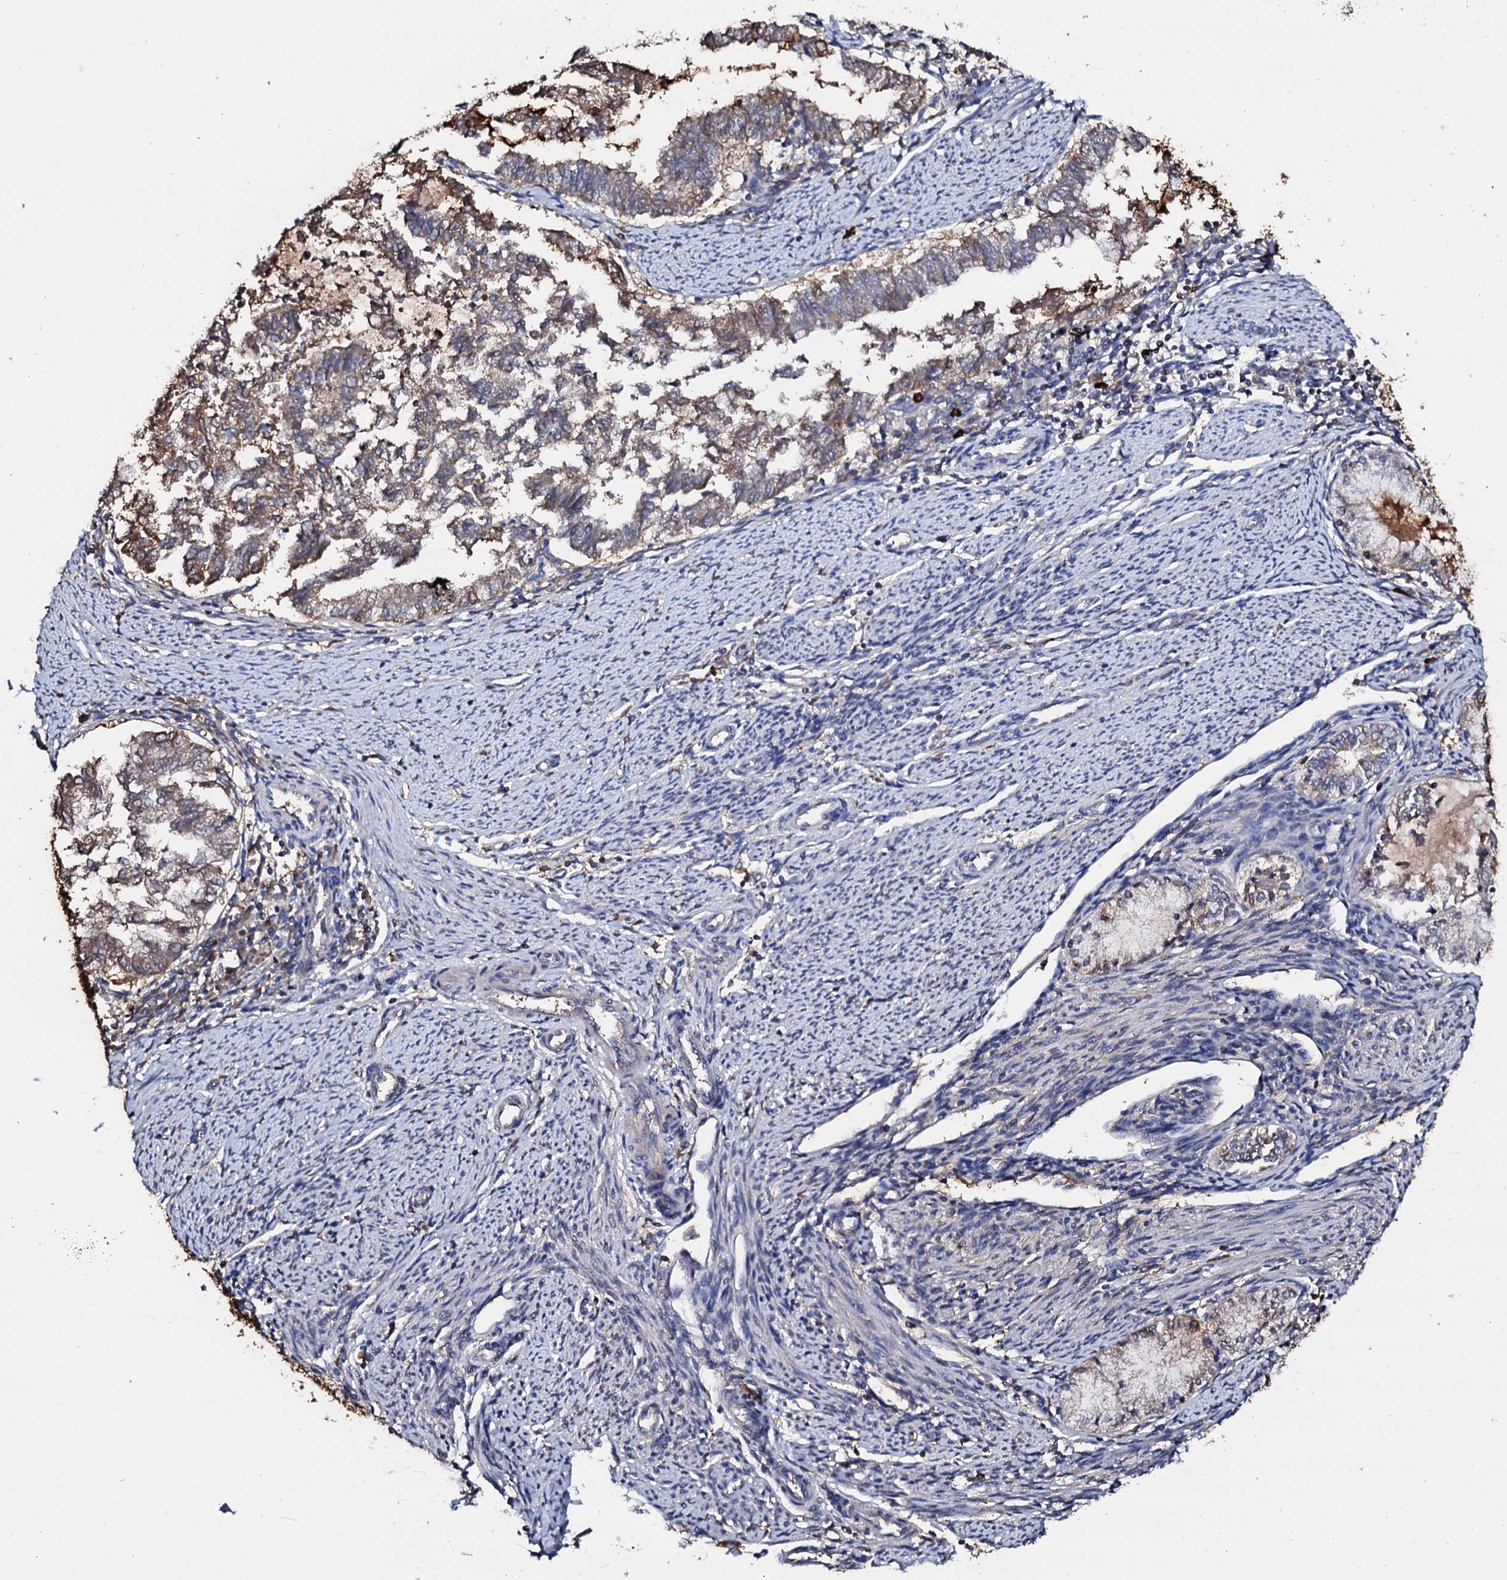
{"staining": {"intensity": "weak", "quantity": ">75%", "location": "cytoplasmic/membranous"}, "tissue": "endometrial cancer", "cell_type": "Tumor cells", "image_type": "cancer", "snomed": [{"axis": "morphology", "description": "Adenocarcinoma, NOS"}, {"axis": "topography", "description": "Endometrium"}], "caption": "Immunohistochemical staining of human endometrial adenocarcinoma reveals low levels of weak cytoplasmic/membranous positivity in approximately >75% of tumor cells.", "gene": "TCAF2", "patient": {"sex": "female", "age": 79}}